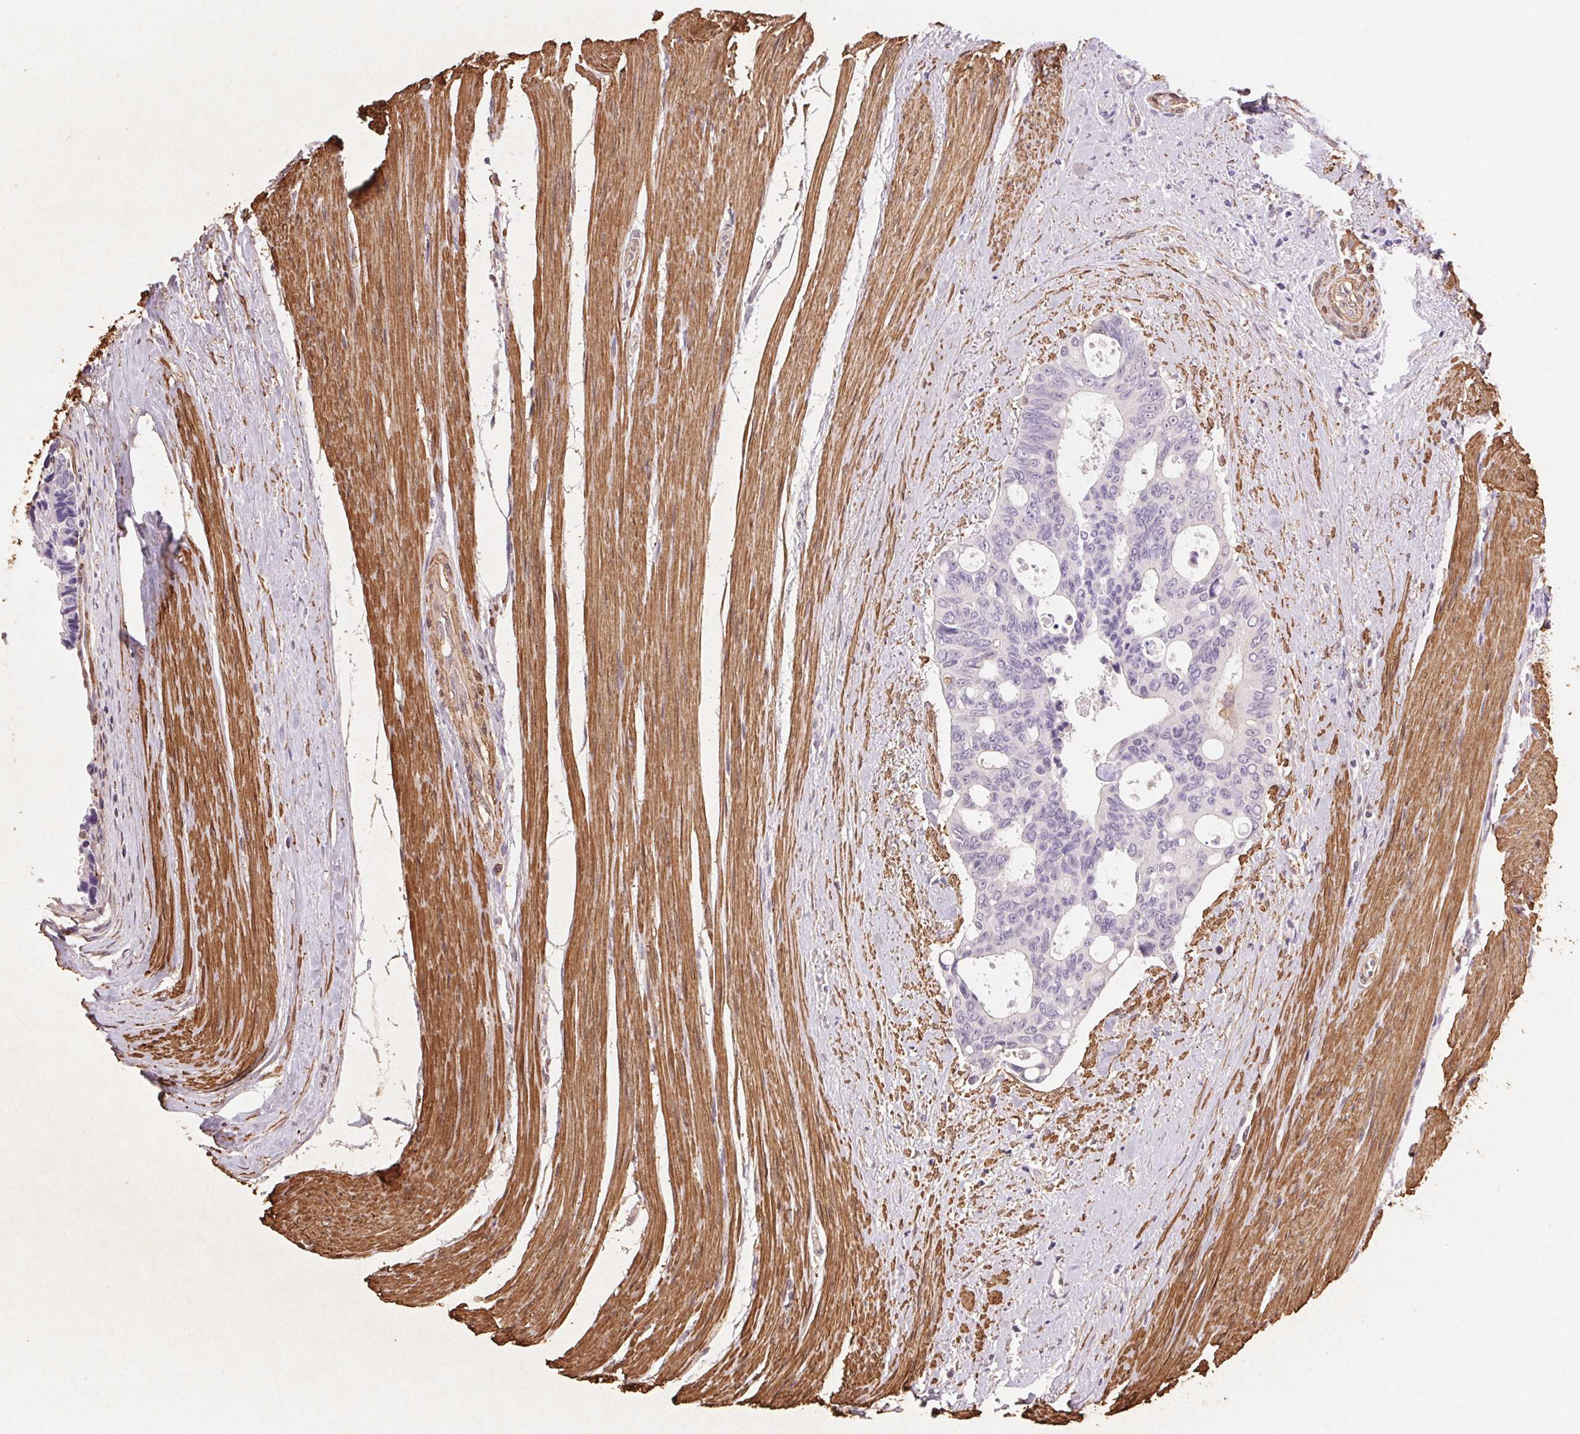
{"staining": {"intensity": "negative", "quantity": "none", "location": "none"}, "tissue": "colorectal cancer", "cell_type": "Tumor cells", "image_type": "cancer", "snomed": [{"axis": "morphology", "description": "Adenocarcinoma, NOS"}, {"axis": "topography", "description": "Rectum"}], "caption": "Immunohistochemistry image of neoplastic tissue: colorectal cancer stained with DAB (3,3'-diaminobenzidine) displays no significant protein expression in tumor cells.", "gene": "GPX8", "patient": {"sex": "male", "age": 76}}